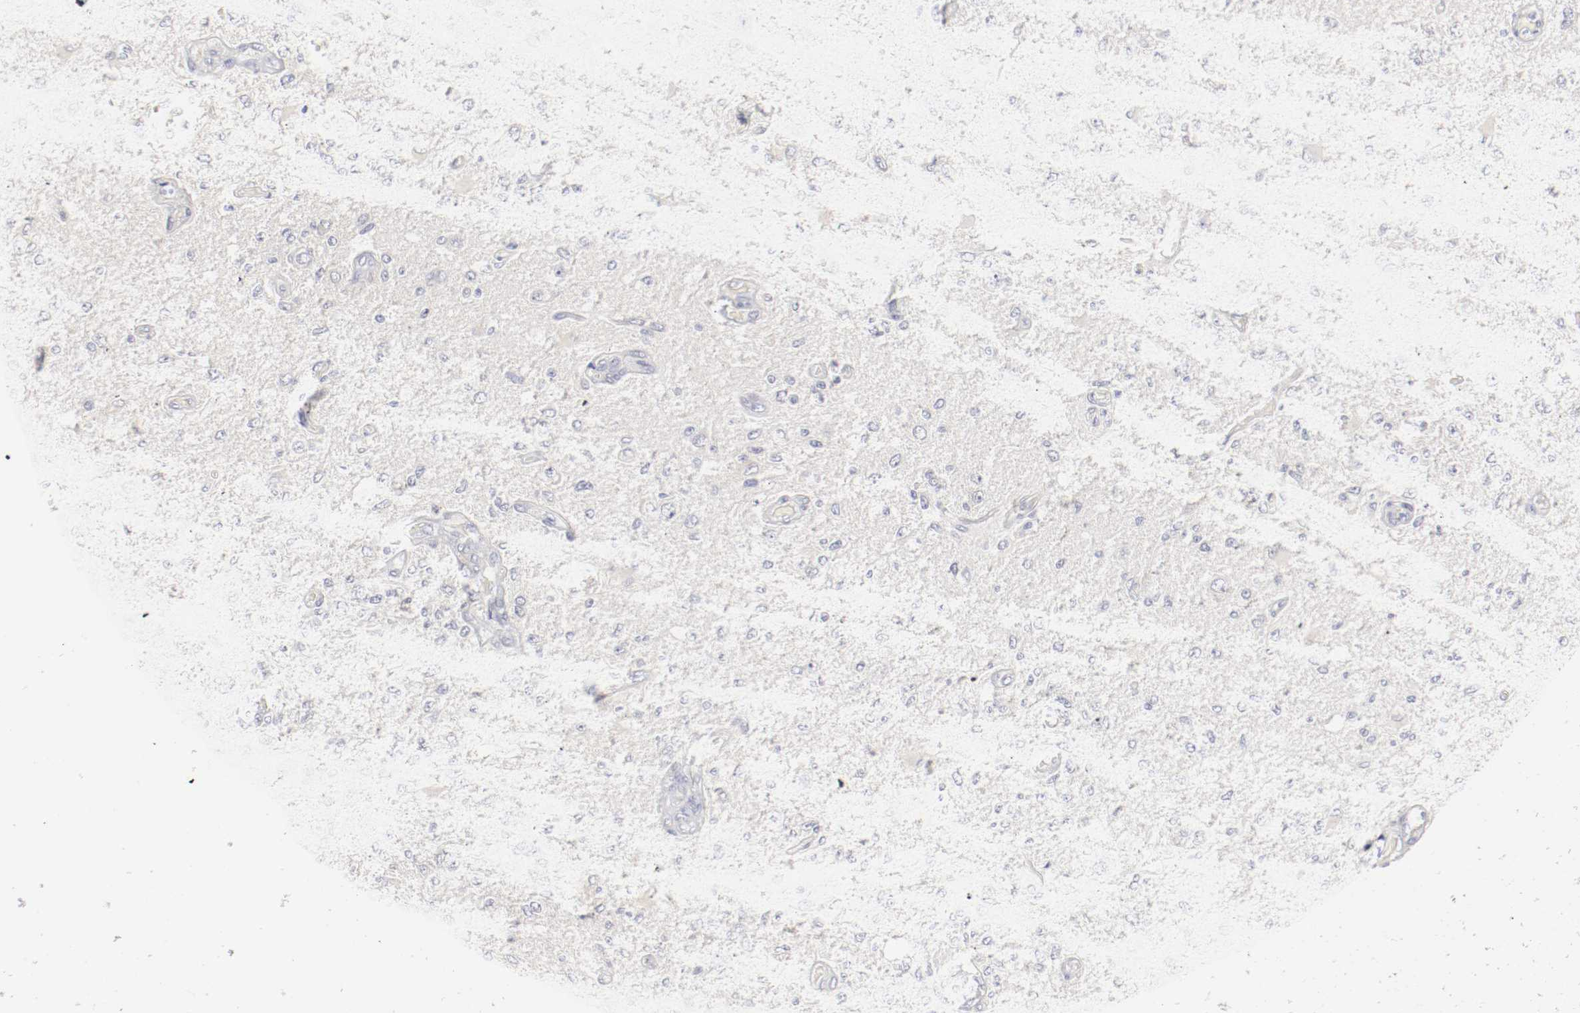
{"staining": {"intensity": "weak", "quantity": "<25%", "location": "cytoplasmic/membranous"}, "tissue": "glioma", "cell_type": "Tumor cells", "image_type": "cancer", "snomed": [{"axis": "morphology", "description": "Normal tissue, NOS"}, {"axis": "morphology", "description": "Glioma, malignant, High grade"}, {"axis": "topography", "description": "Cerebral cortex"}], "caption": "Tumor cells show no significant protein positivity in glioma.", "gene": "DNAL4", "patient": {"sex": "male", "age": 77}}